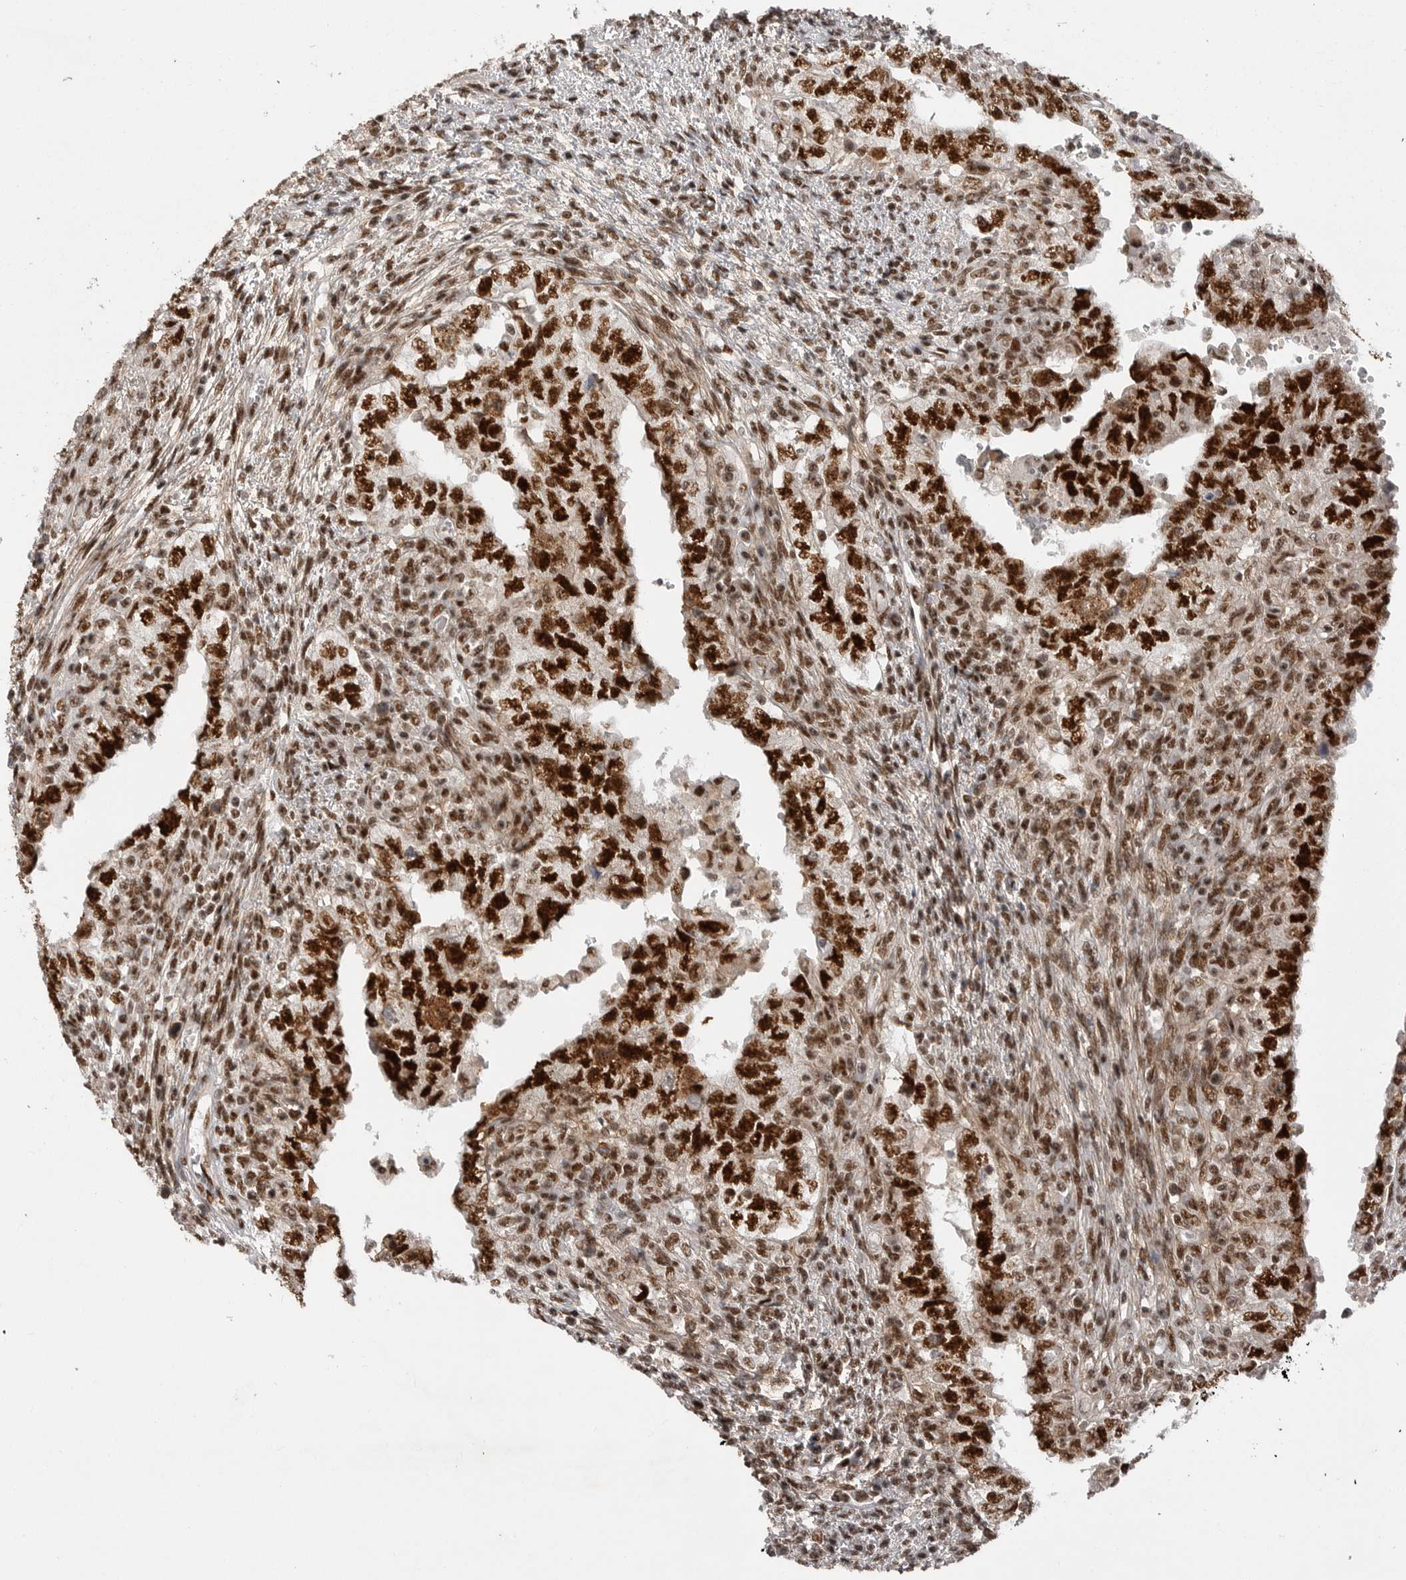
{"staining": {"intensity": "strong", "quantity": ">75%", "location": "nuclear"}, "tissue": "testis cancer", "cell_type": "Tumor cells", "image_type": "cancer", "snomed": [{"axis": "morphology", "description": "Carcinoma, Embryonal, NOS"}, {"axis": "topography", "description": "Testis"}], "caption": "Protein staining shows strong nuclear staining in approximately >75% of tumor cells in embryonal carcinoma (testis).", "gene": "PPP1R8", "patient": {"sex": "male", "age": 26}}